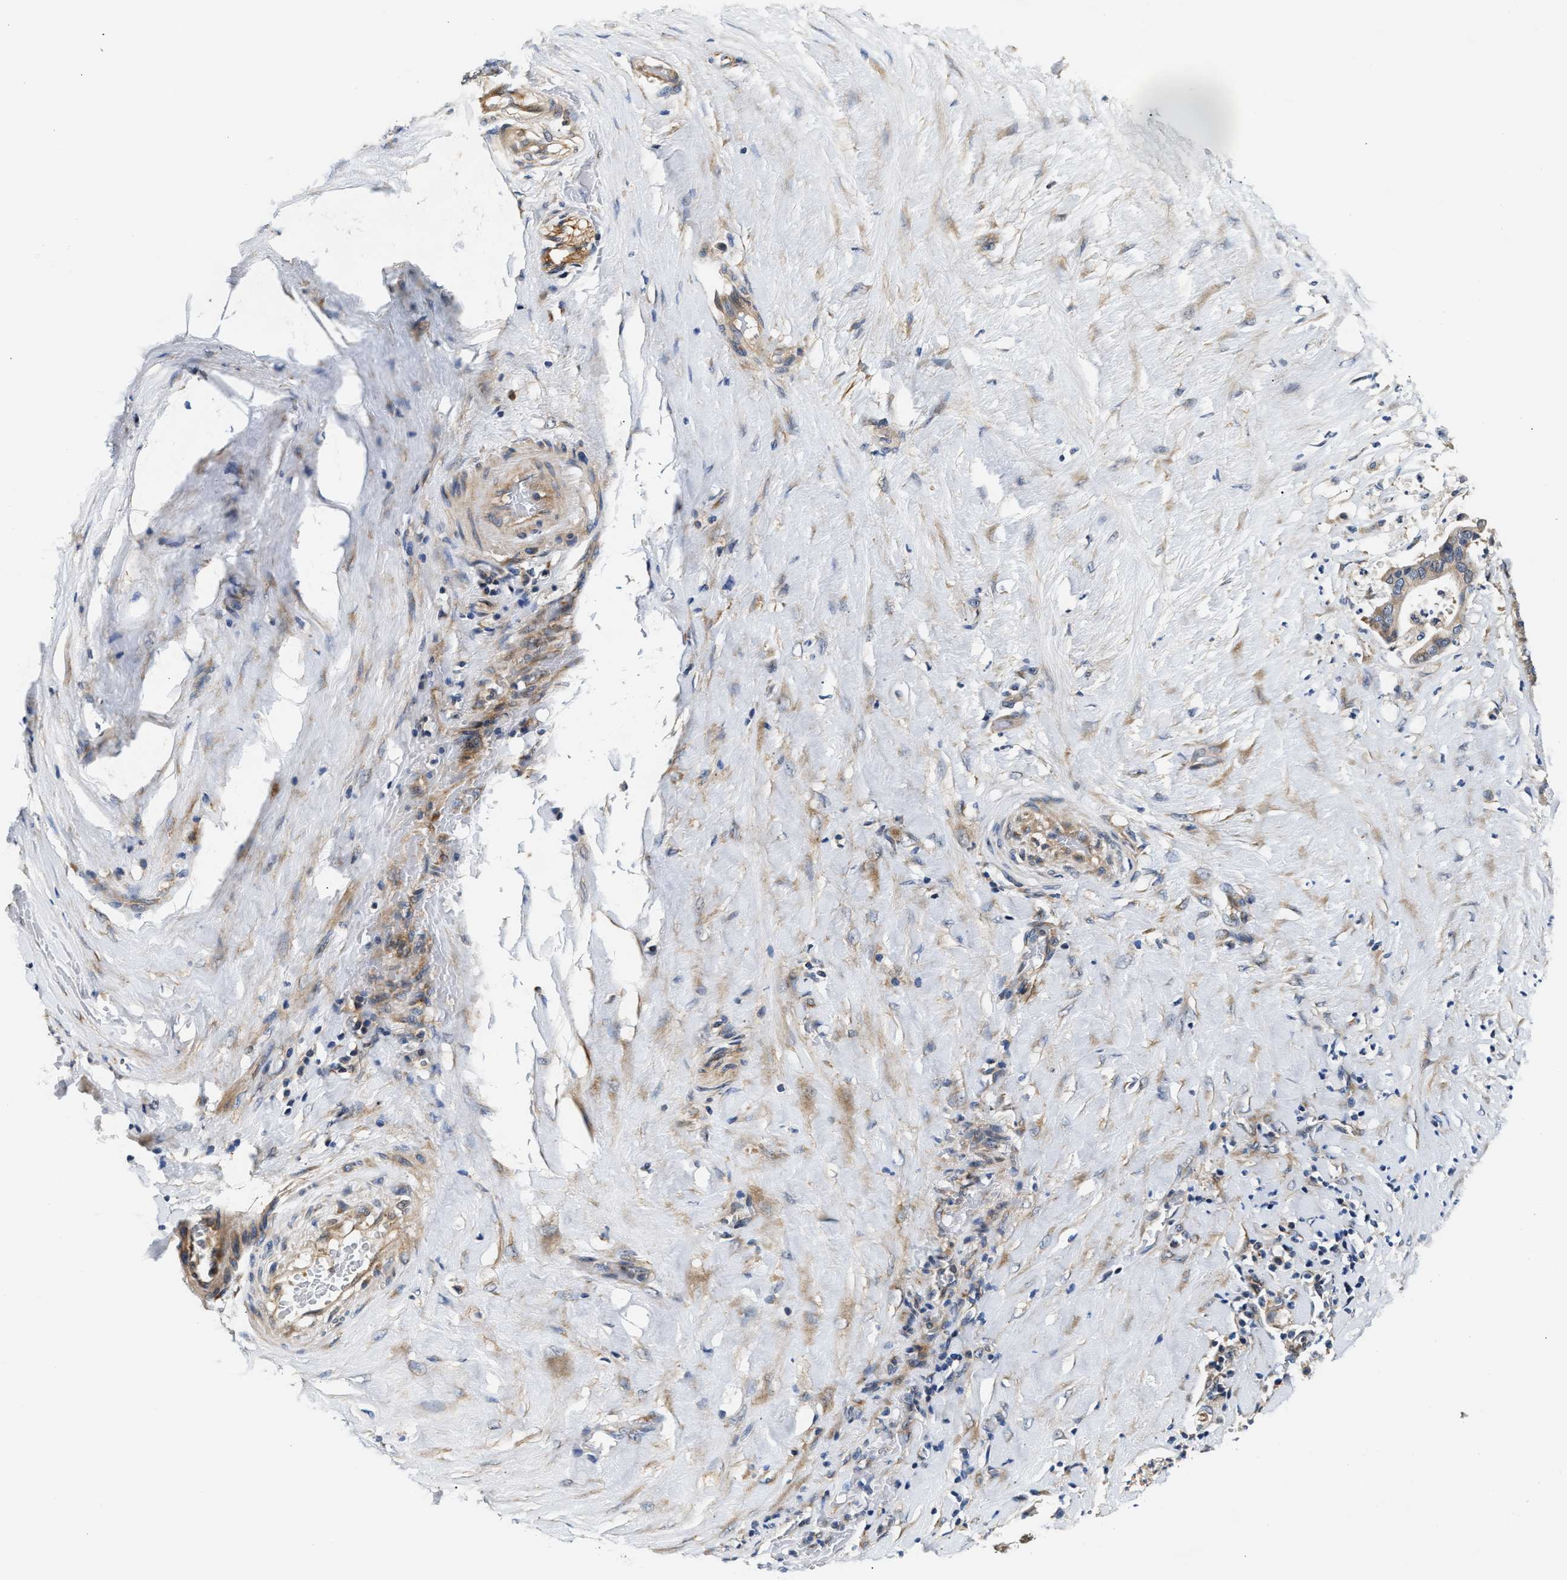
{"staining": {"intensity": "weak", "quantity": ">75%", "location": "cytoplasmic/membranous"}, "tissue": "pancreatic cancer", "cell_type": "Tumor cells", "image_type": "cancer", "snomed": [{"axis": "morphology", "description": "Adenocarcinoma, NOS"}, {"axis": "topography", "description": "Pancreas"}], "caption": "Weak cytoplasmic/membranous expression for a protein is identified in about >75% of tumor cells of adenocarcinoma (pancreatic) using immunohistochemistry (IHC).", "gene": "TEX2", "patient": {"sex": "male", "age": 41}}